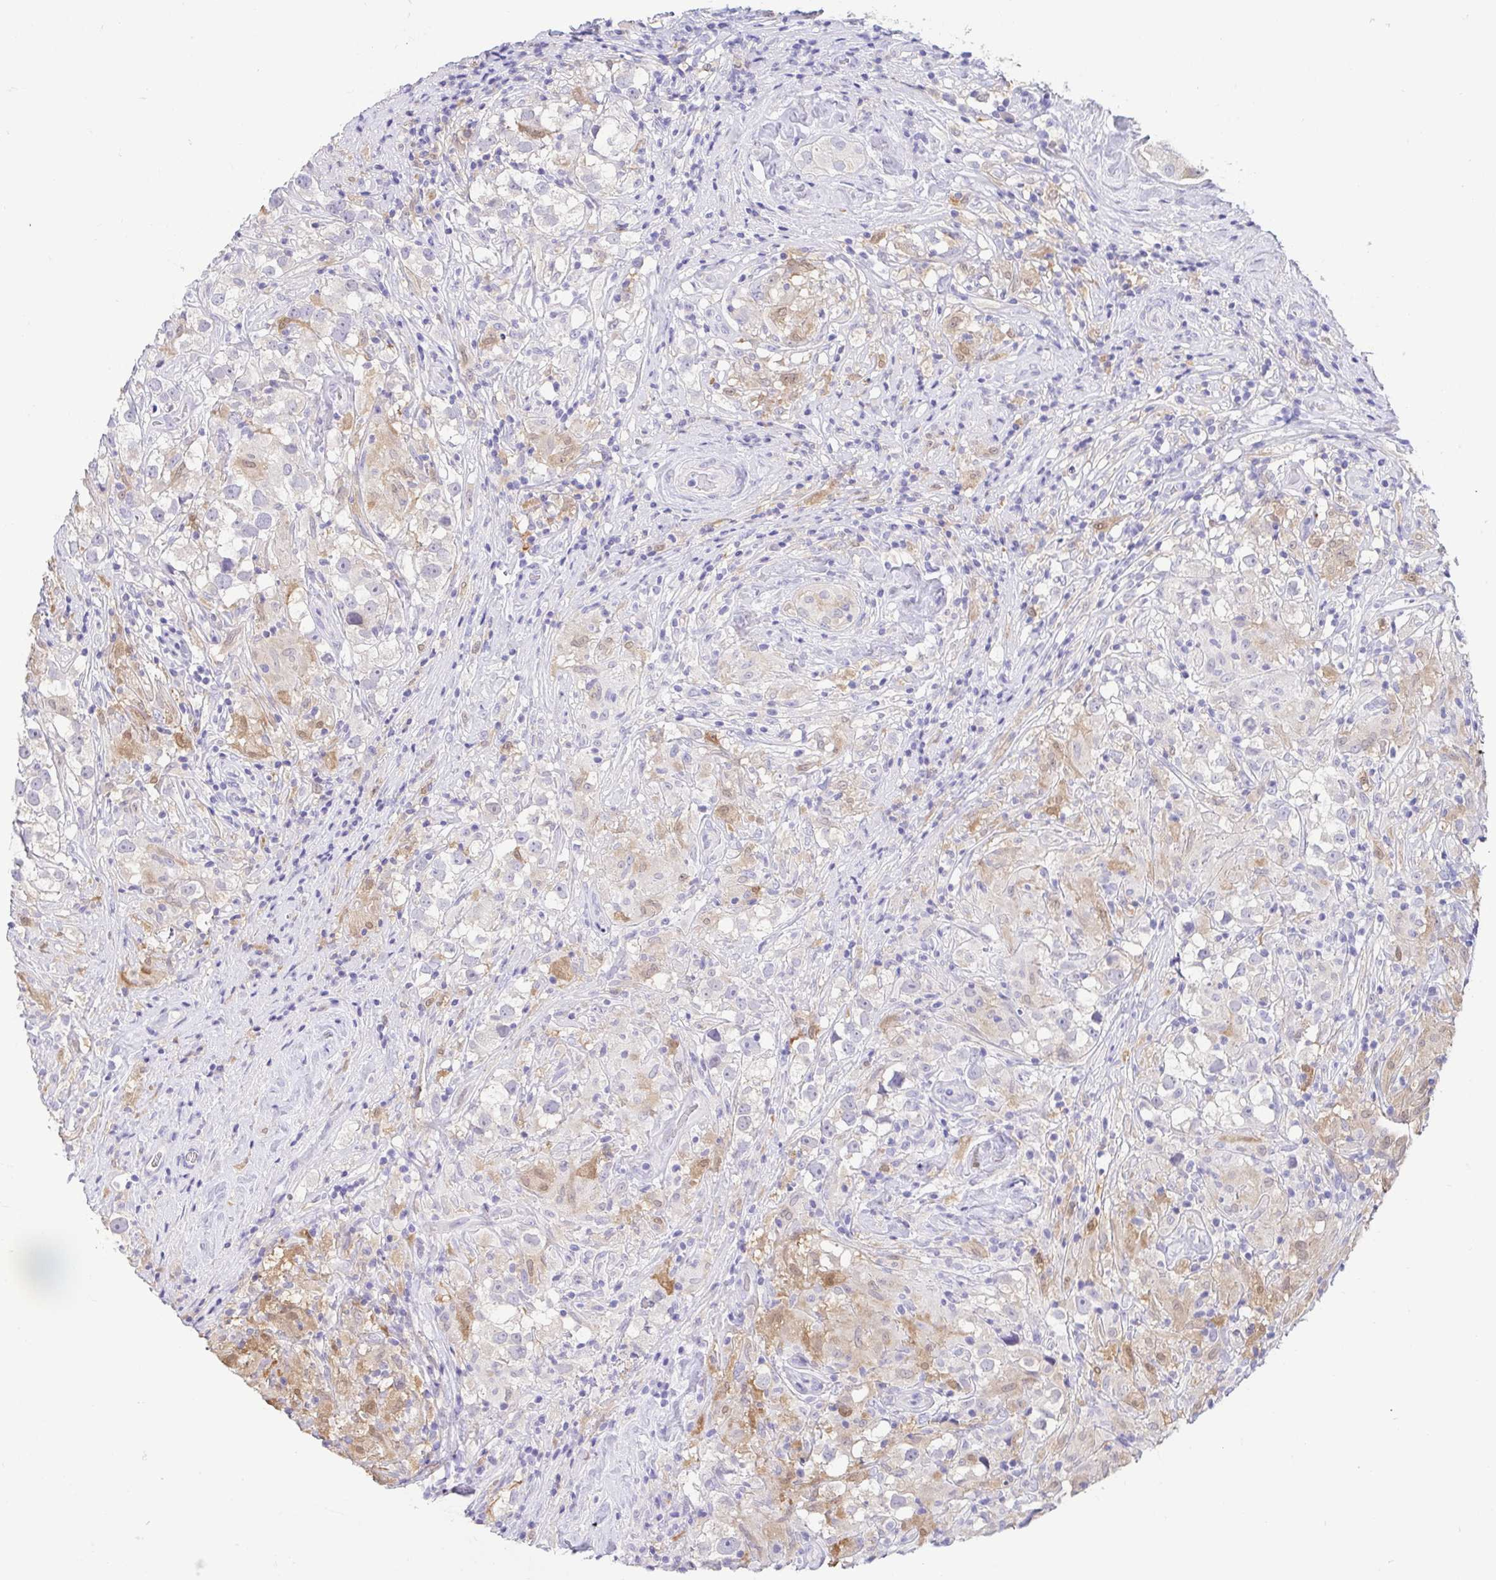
{"staining": {"intensity": "negative", "quantity": "none", "location": "none"}, "tissue": "testis cancer", "cell_type": "Tumor cells", "image_type": "cancer", "snomed": [{"axis": "morphology", "description": "Seminoma, NOS"}, {"axis": "topography", "description": "Testis"}], "caption": "High magnification brightfield microscopy of testis cancer stained with DAB (brown) and counterstained with hematoxylin (blue): tumor cells show no significant staining.", "gene": "FABP3", "patient": {"sex": "male", "age": 46}}